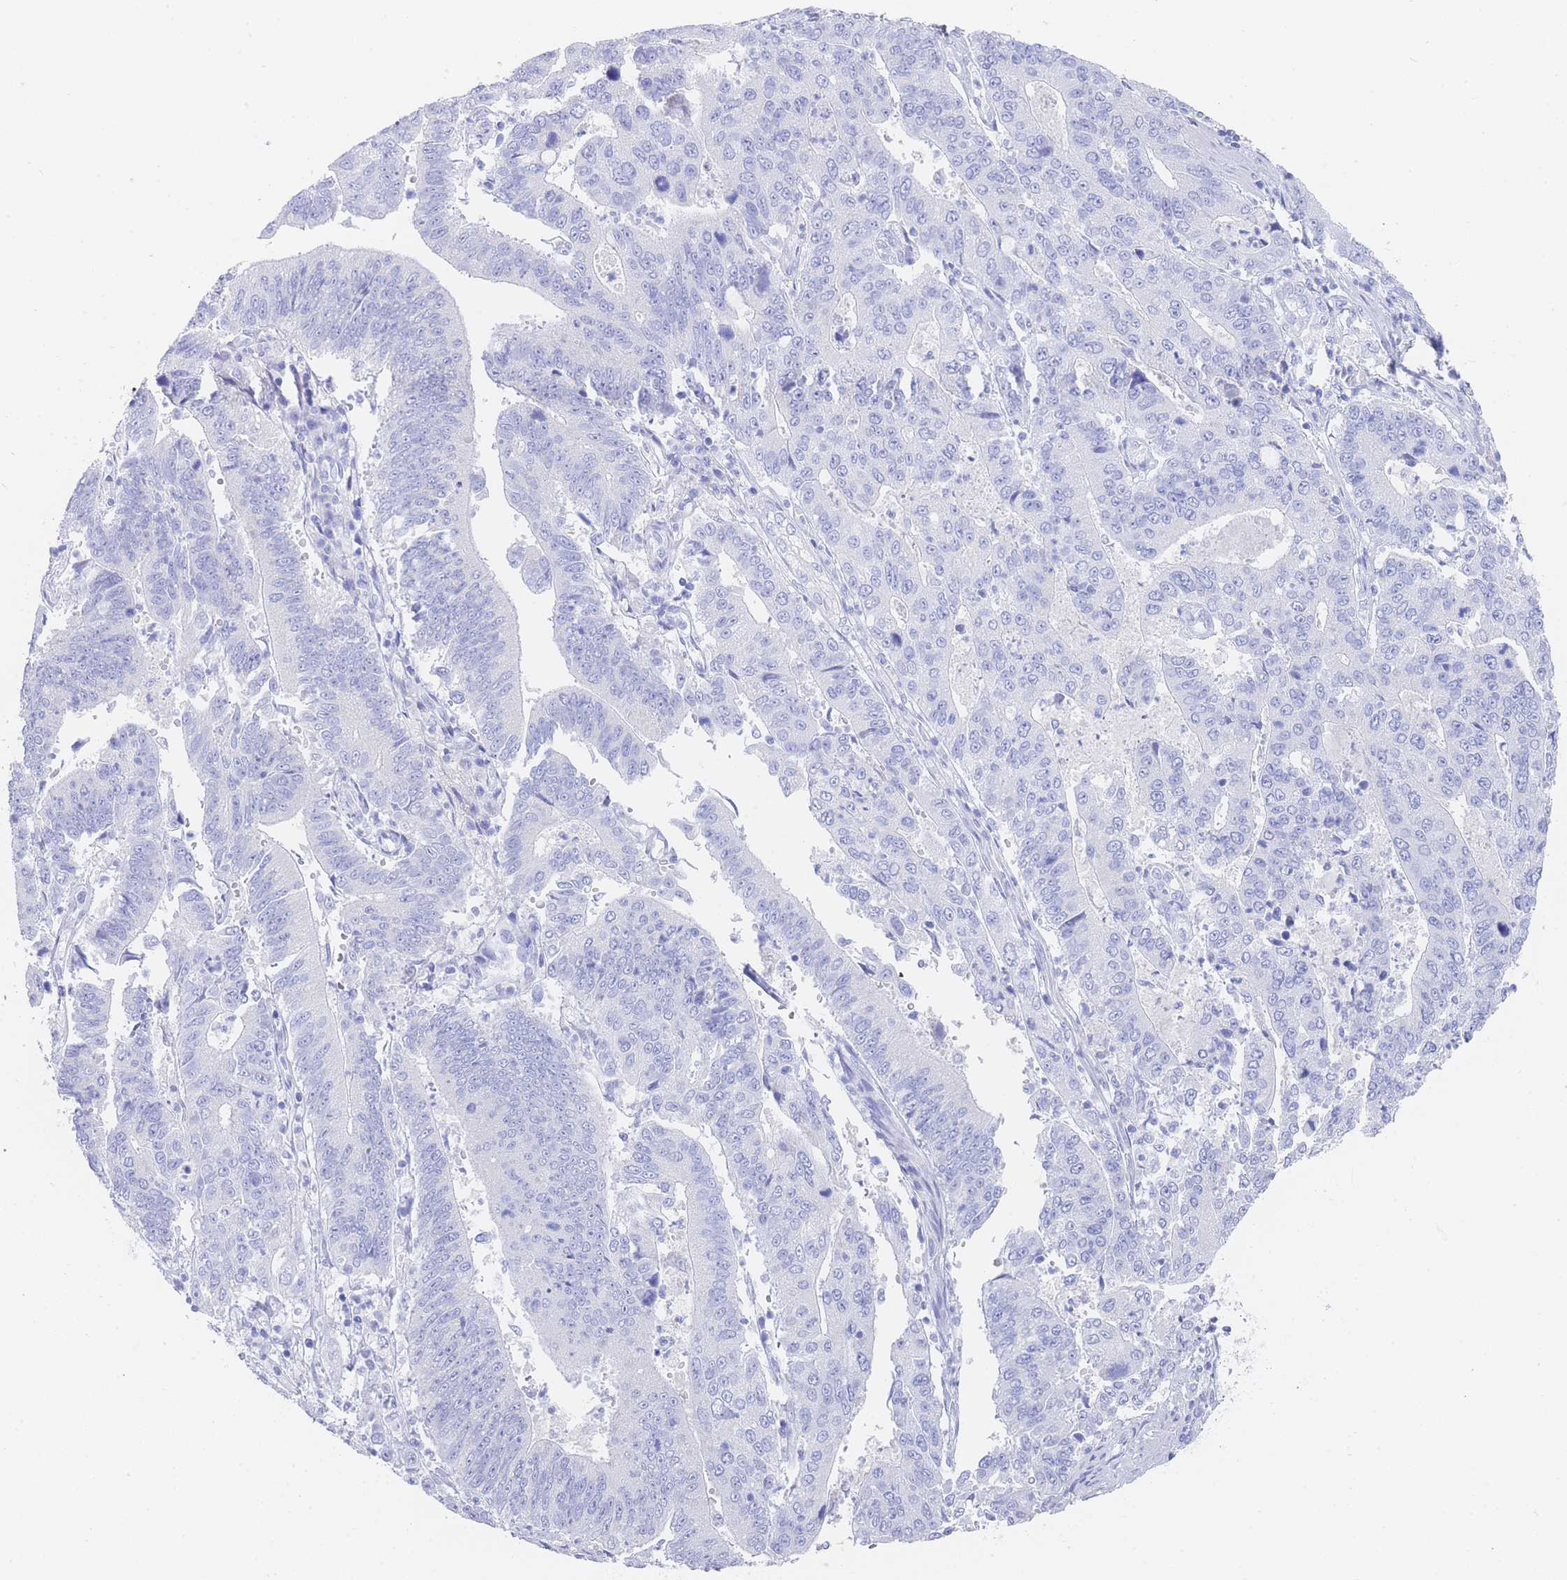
{"staining": {"intensity": "negative", "quantity": "none", "location": "none"}, "tissue": "stomach cancer", "cell_type": "Tumor cells", "image_type": "cancer", "snomed": [{"axis": "morphology", "description": "Adenocarcinoma, NOS"}, {"axis": "topography", "description": "Stomach"}], "caption": "High magnification brightfield microscopy of adenocarcinoma (stomach) stained with DAB (brown) and counterstained with hematoxylin (blue): tumor cells show no significant expression.", "gene": "LRRC37A", "patient": {"sex": "male", "age": 59}}